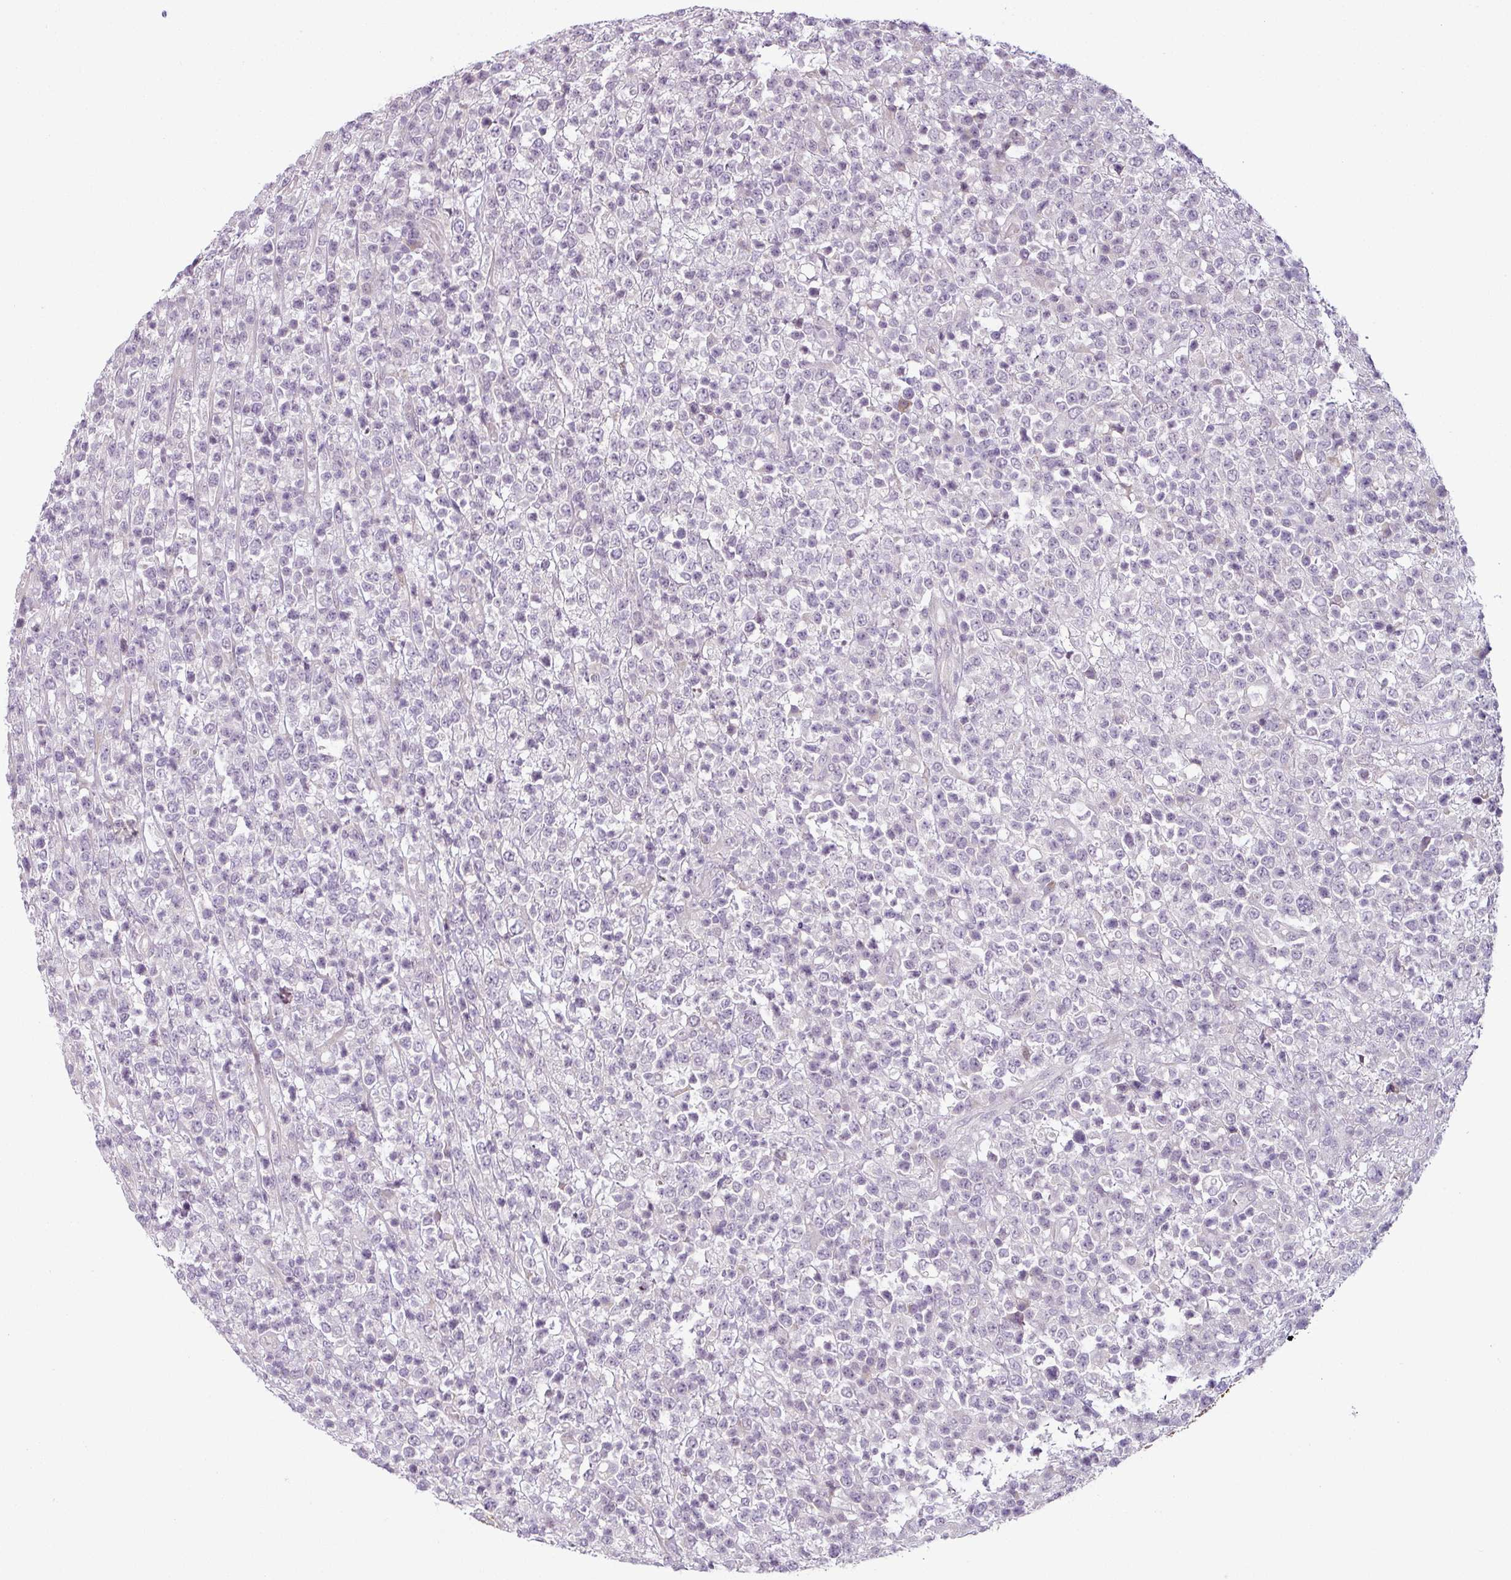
{"staining": {"intensity": "negative", "quantity": "none", "location": "none"}, "tissue": "lymphoma", "cell_type": "Tumor cells", "image_type": "cancer", "snomed": [{"axis": "morphology", "description": "Malignant lymphoma, non-Hodgkin's type, High grade"}, {"axis": "topography", "description": "Colon"}], "caption": "A micrograph of high-grade malignant lymphoma, non-Hodgkin's type stained for a protein exhibits no brown staining in tumor cells. (Brightfield microscopy of DAB (3,3'-diaminobenzidine) immunohistochemistry (IHC) at high magnification).", "gene": "OR52D1", "patient": {"sex": "female", "age": 53}}